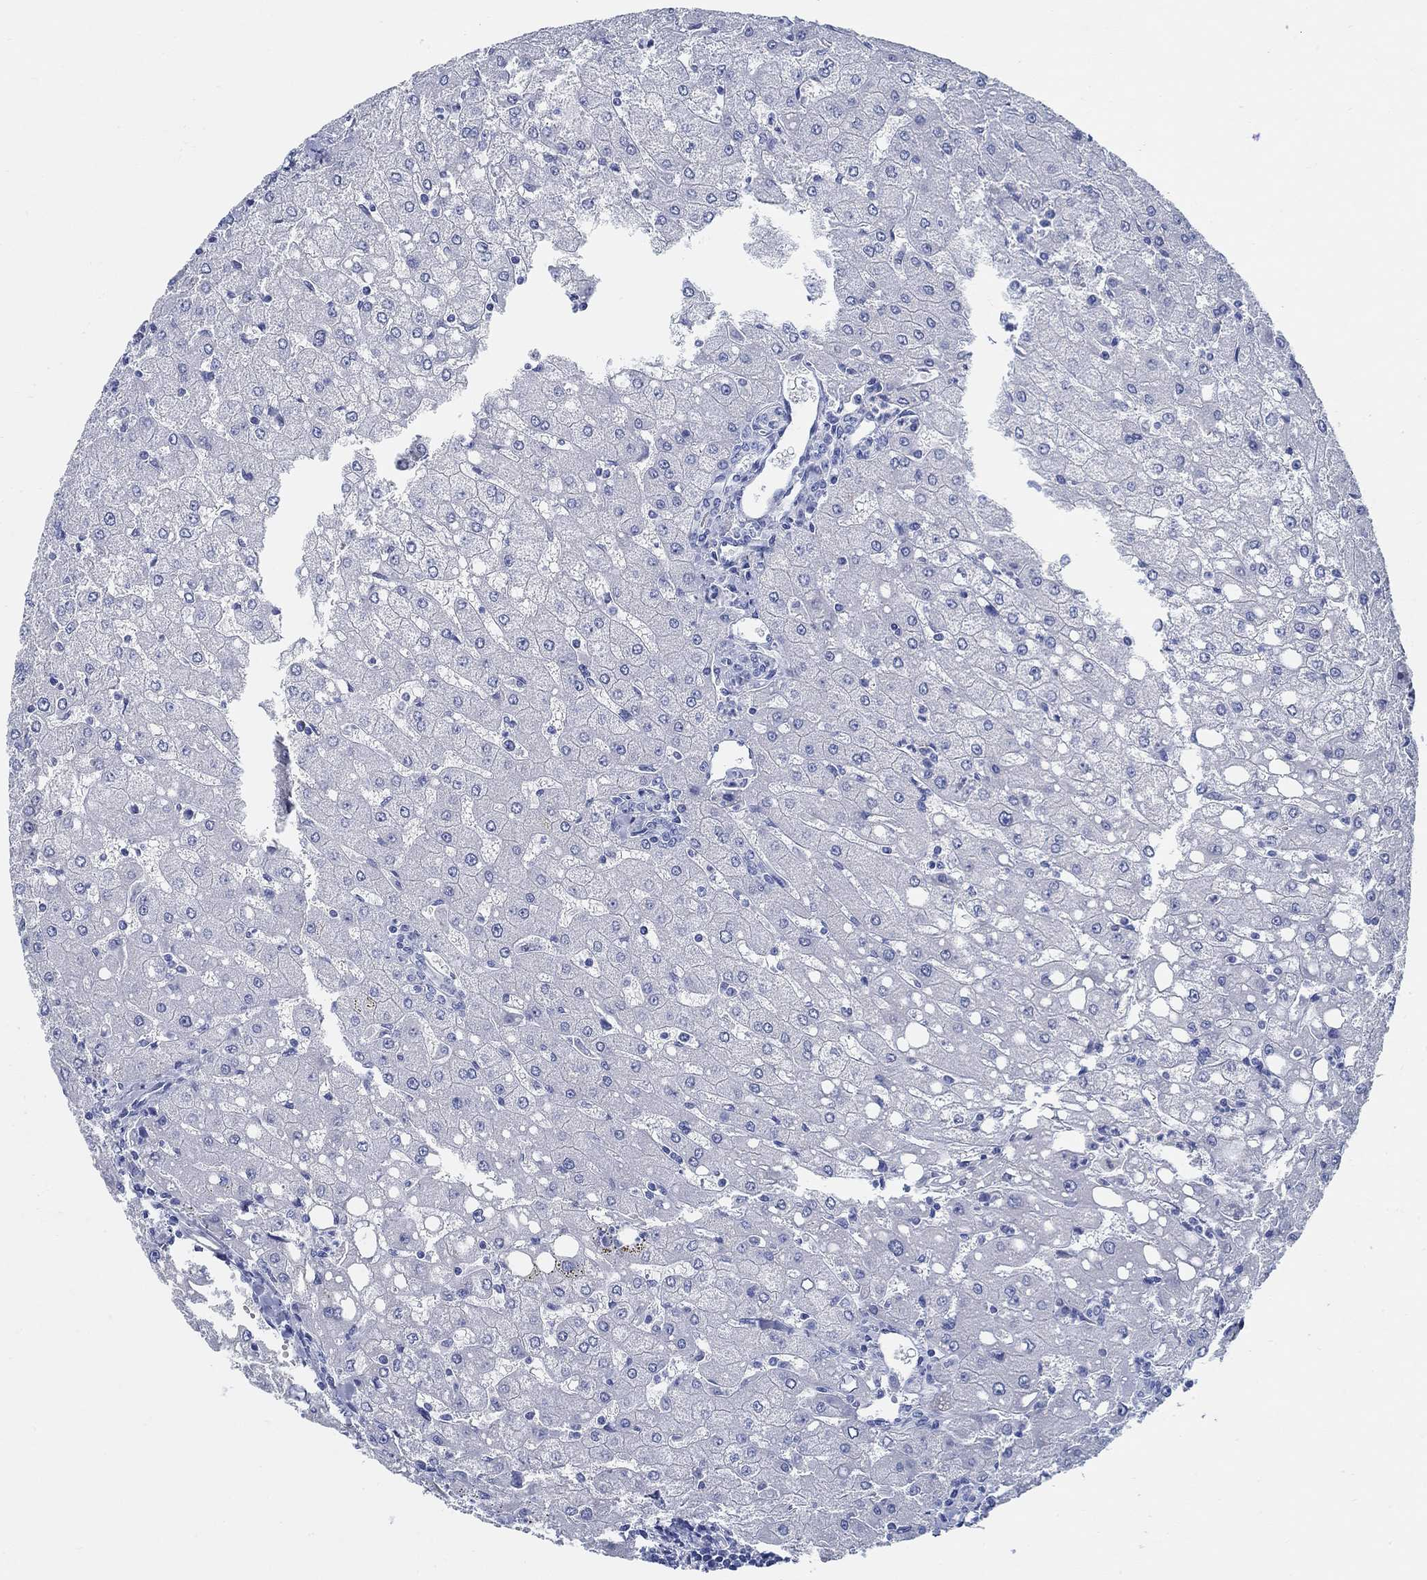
{"staining": {"intensity": "negative", "quantity": "none", "location": "none"}, "tissue": "liver", "cell_type": "Cholangiocytes", "image_type": "normal", "snomed": [{"axis": "morphology", "description": "Normal tissue, NOS"}, {"axis": "topography", "description": "Liver"}], "caption": "IHC of unremarkable liver shows no expression in cholangiocytes.", "gene": "SLC45A1", "patient": {"sex": "female", "age": 53}}